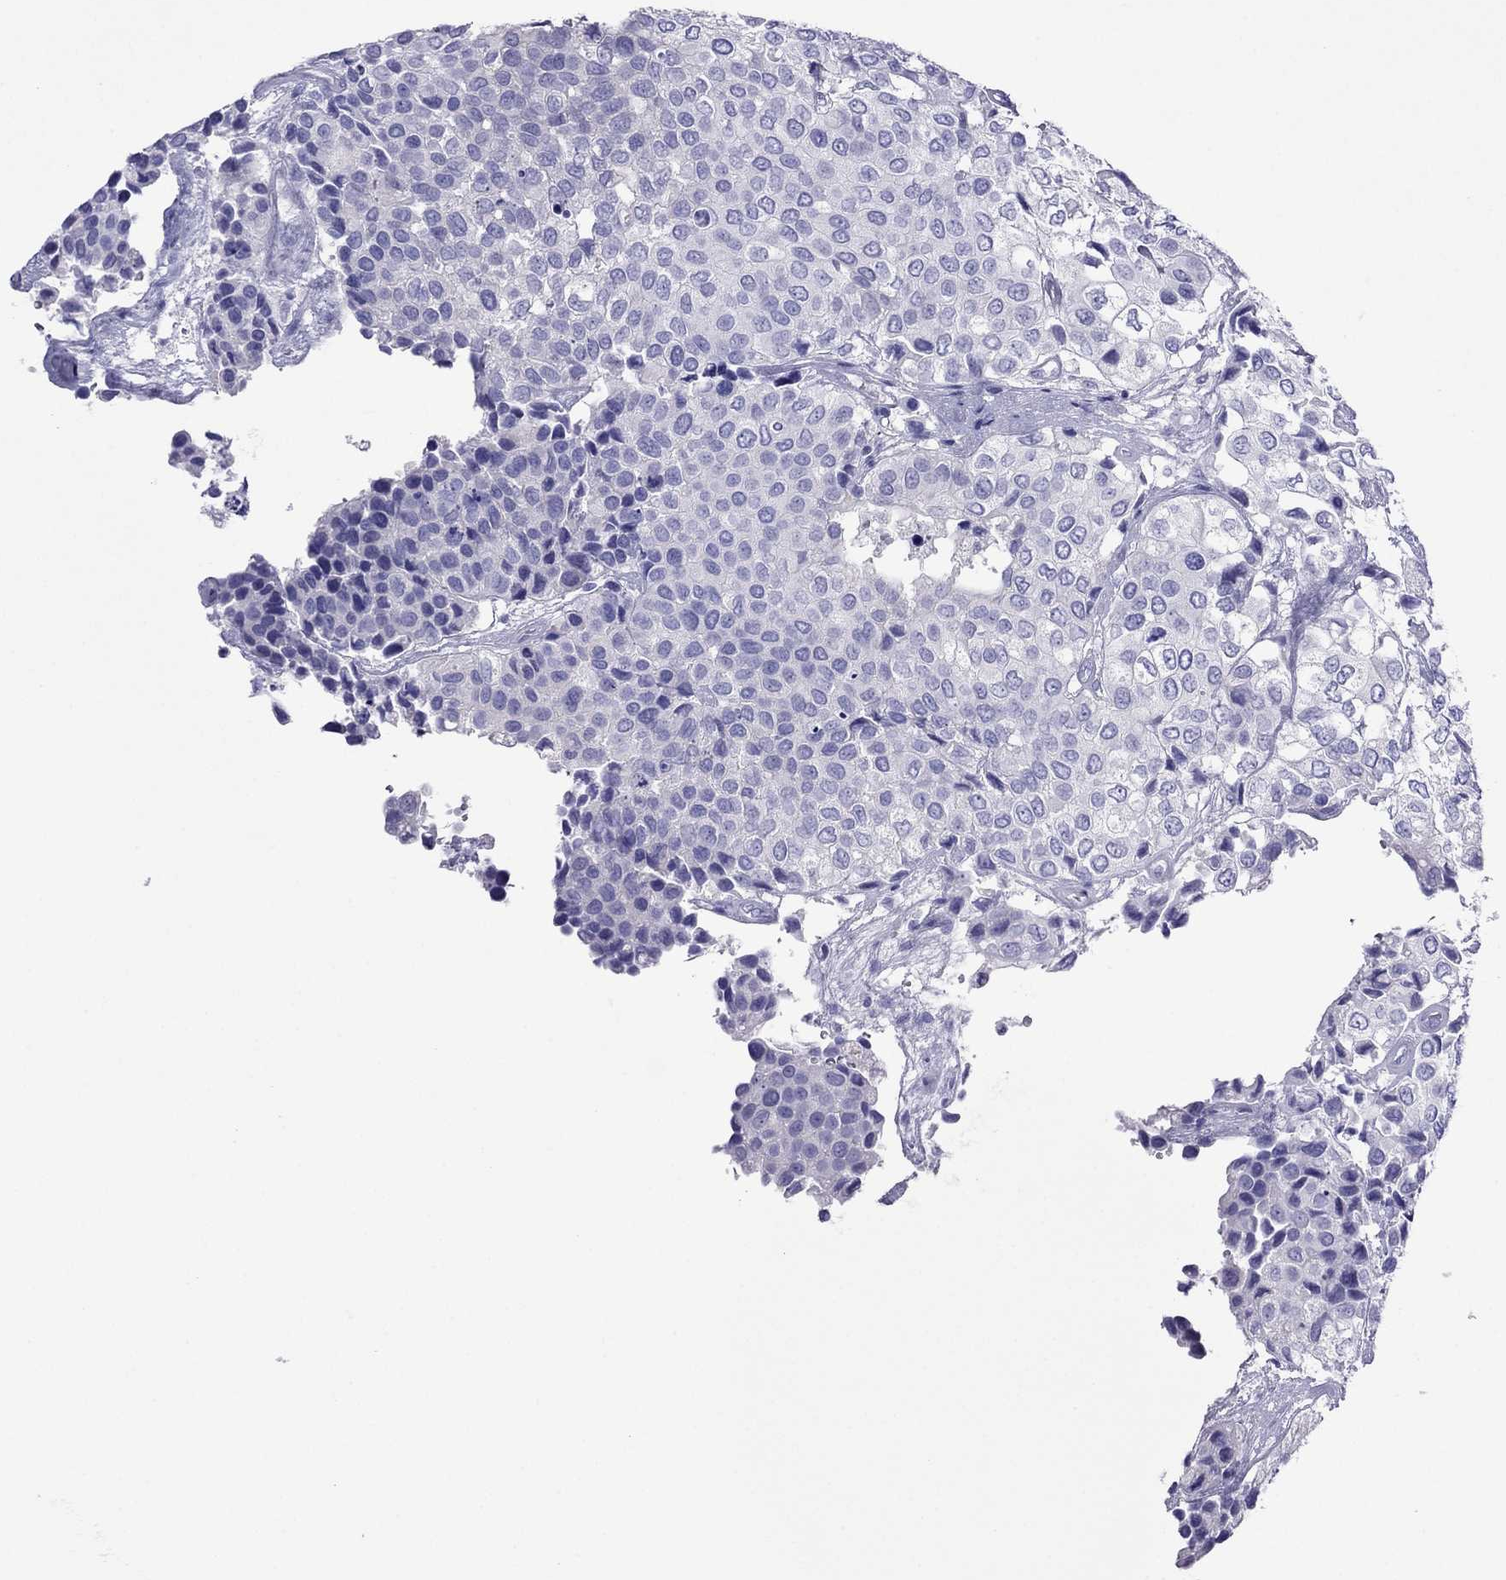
{"staining": {"intensity": "negative", "quantity": "none", "location": "none"}, "tissue": "urothelial cancer", "cell_type": "Tumor cells", "image_type": "cancer", "snomed": [{"axis": "morphology", "description": "Urothelial carcinoma, High grade"}, {"axis": "topography", "description": "Urinary bladder"}], "caption": "Urothelial carcinoma (high-grade) was stained to show a protein in brown. There is no significant staining in tumor cells. (Brightfield microscopy of DAB (3,3'-diaminobenzidine) immunohistochemistry at high magnification).", "gene": "PCDHA6", "patient": {"sex": "male", "age": 73}}